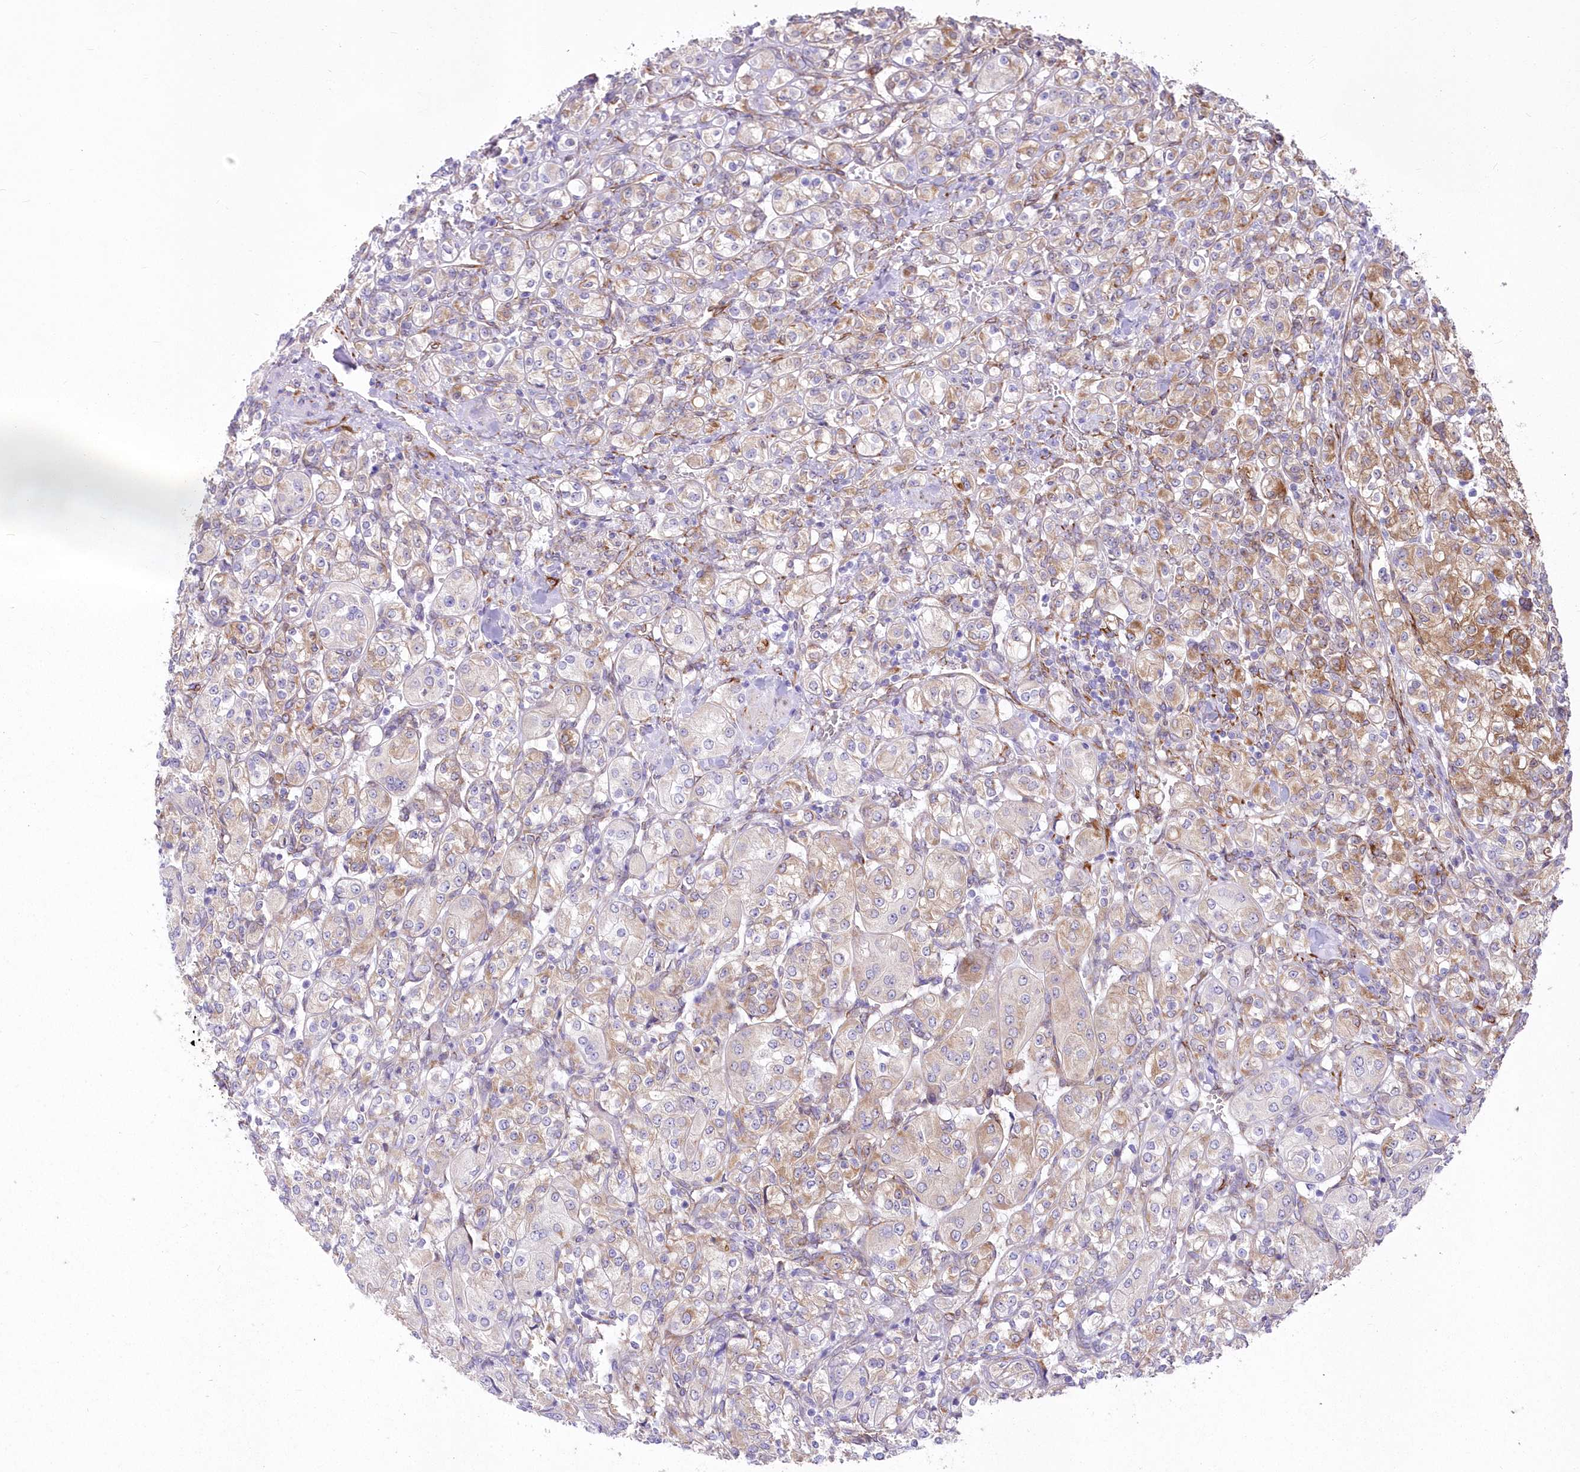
{"staining": {"intensity": "moderate", "quantity": "25%-75%", "location": "cytoplasmic/membranous"}, "tissue": "renal cancer", "cell_type": "Tumor cells", "image_type": "cancer", "snomed": [{"axis": "morphology", "description": "Adenocarcinoma, NOS"}, {"axis": "topography", "description": "Kidney"}], "caption": "Renal cancer stained for a protein shows moderate cytoplasmic/membranous positivity in tumor cells. (IHC, brightfield microscopy, high magnification).", "gene": "YTHDC2", "patient": {"sex": "male", "age": 77}}